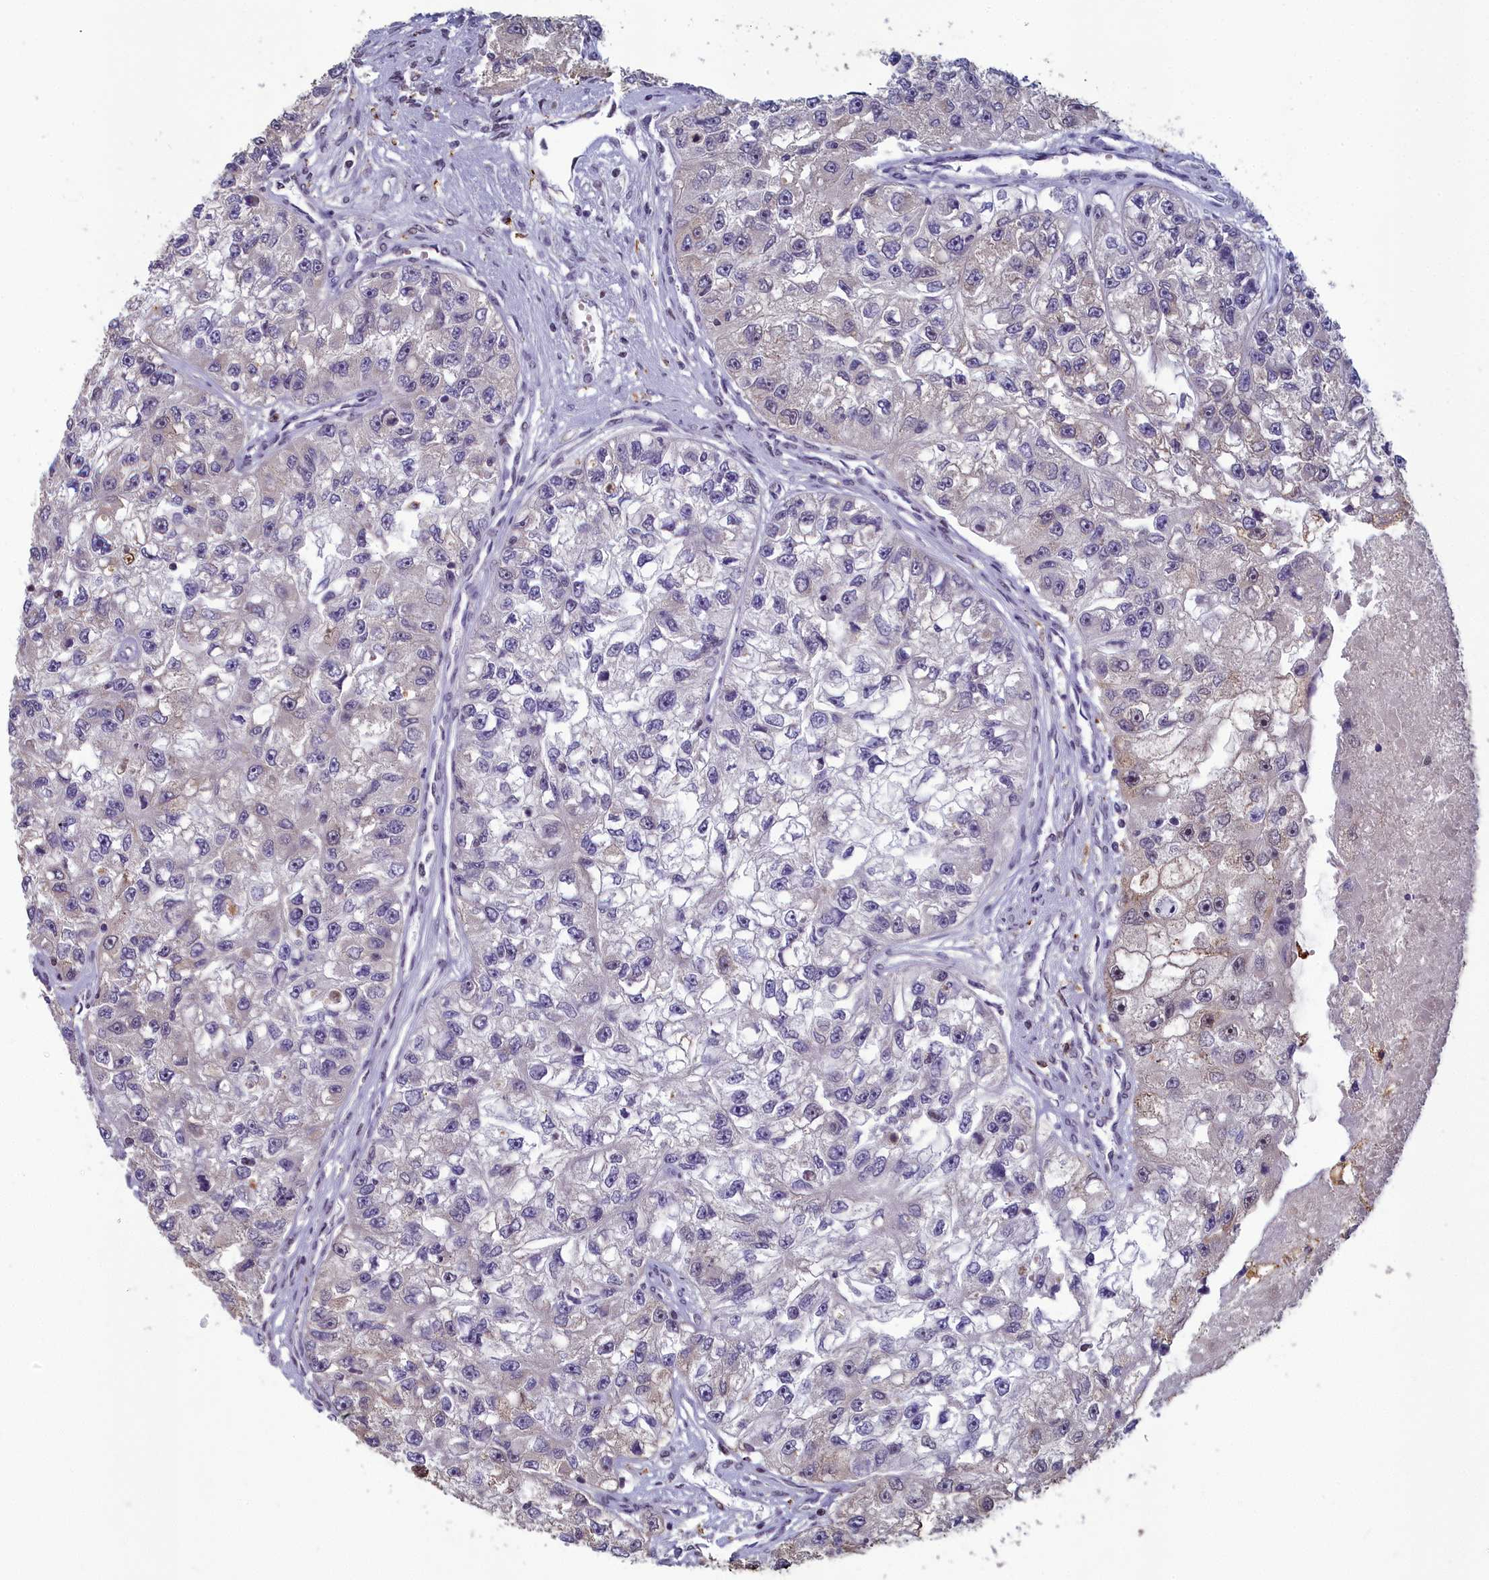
{"staining": {"intensity": "negative", "quantity": "none", "location": "none"}, "tissue": "renal cancer", "cell_type": "Tumor cells", "image_type": "cancer", "snomed": [{"axis": "morphology", "description": "Adenocarcinoma, NOS"}, {"axis": "topography", "description": "Kidney"}], "caption": "High power microscopy micrograph of an immunohistochemistry (IHC) micrograph of renal cancer (adenocarcinoma), revealing no significant positivity in tumor cells.", "gene": "MT-CO3", "patient": {"sex": "male", "age": 63}}